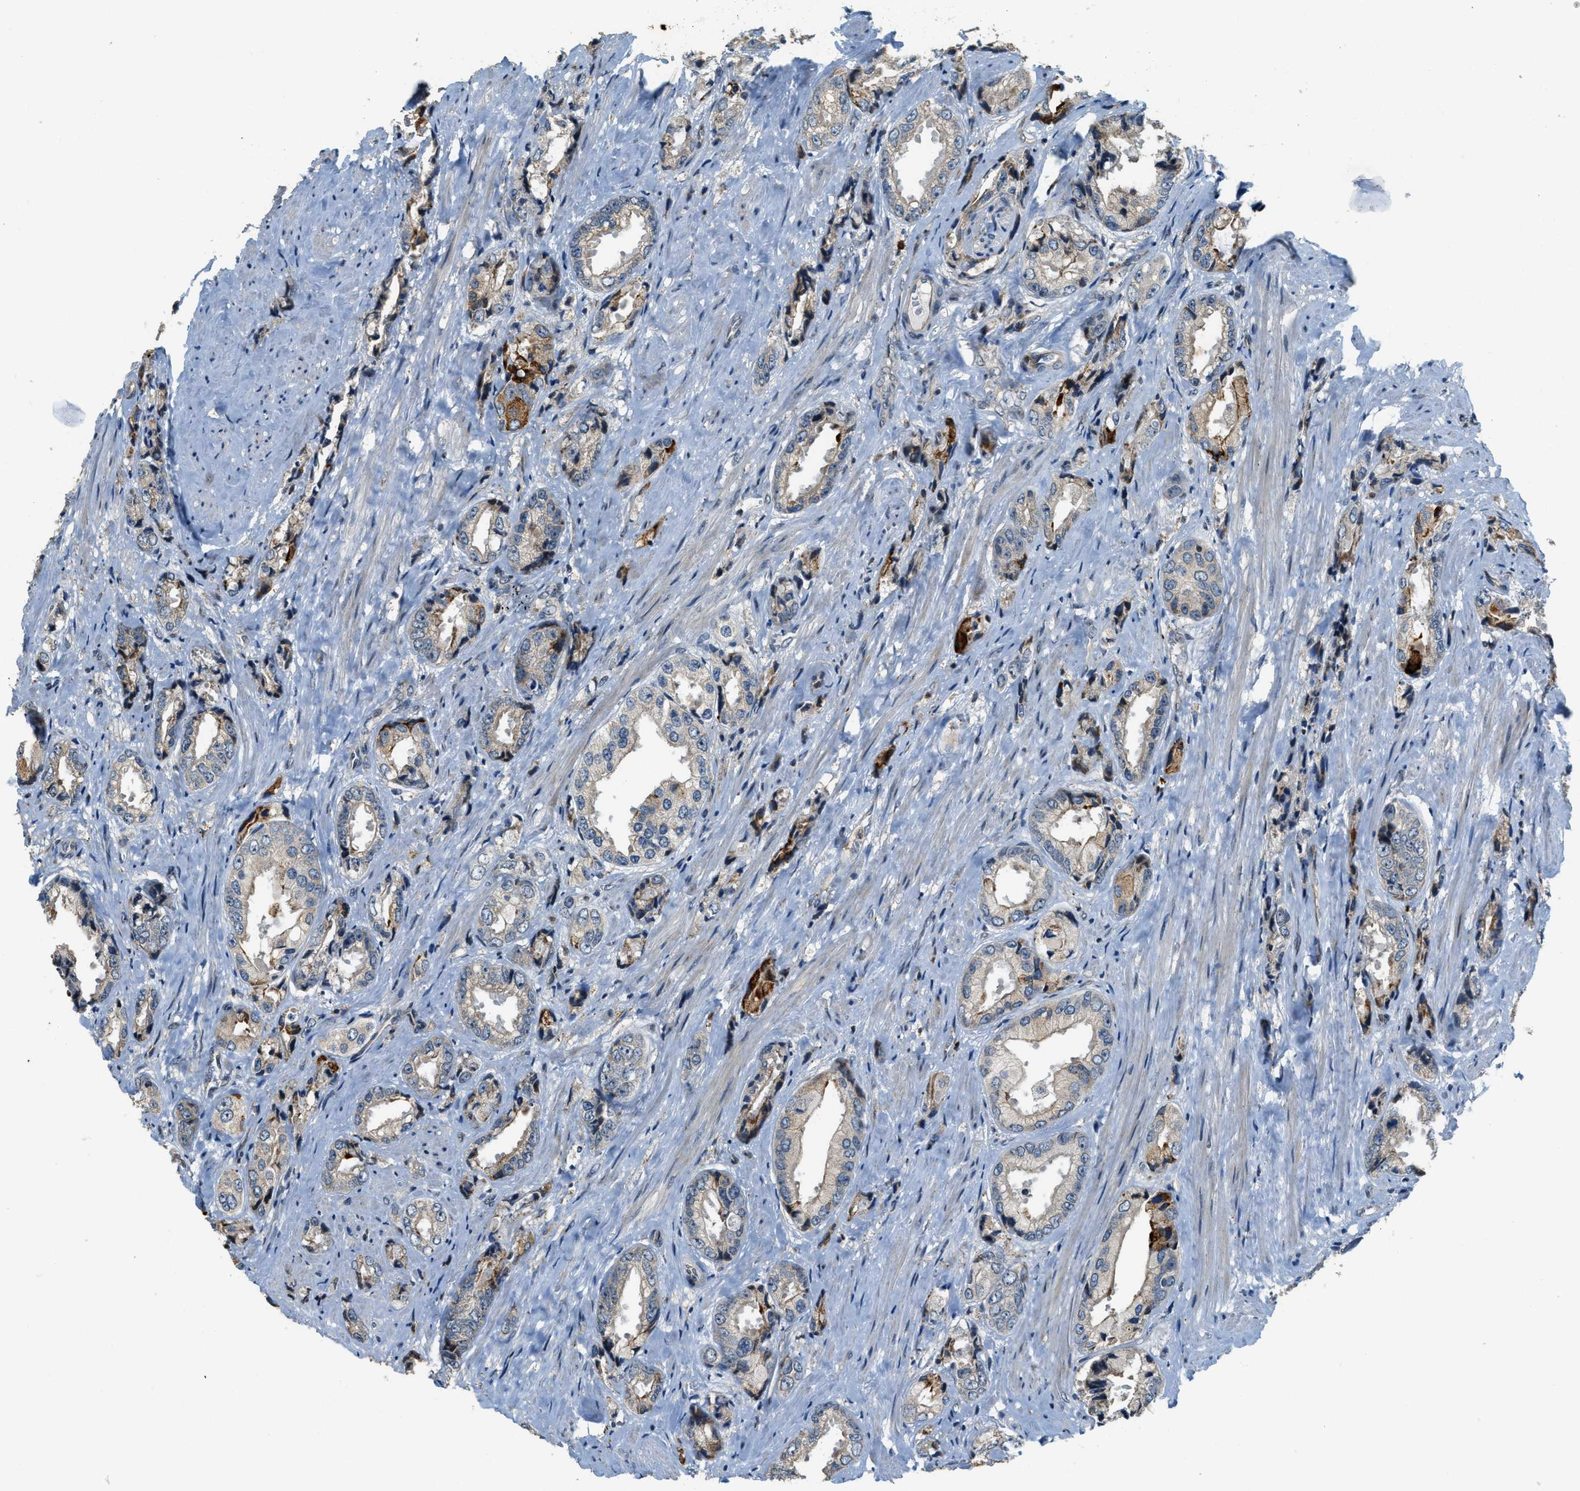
{"staining": {"intensity": "moderate", "quantity": "<25%", "location": "cytoplasmic/membranous"}, "tissue": "prostate cancer", "cell_type": "Tumor cells", "image_type": "cancer", "snomed": [{"axis": "morphology", "description": "Adenocarcinoma, High grade"}, {"axis": "topography", "description": "Prostate"}], "caption": "Immunohistochemical staining of human prostate cancer shows low levels of moderate cytoplasmic/membranous protein expression in approximately <25% of tumor cells.", "gene": "HERC2", "patient": {"sex": "male", "age": 61}}